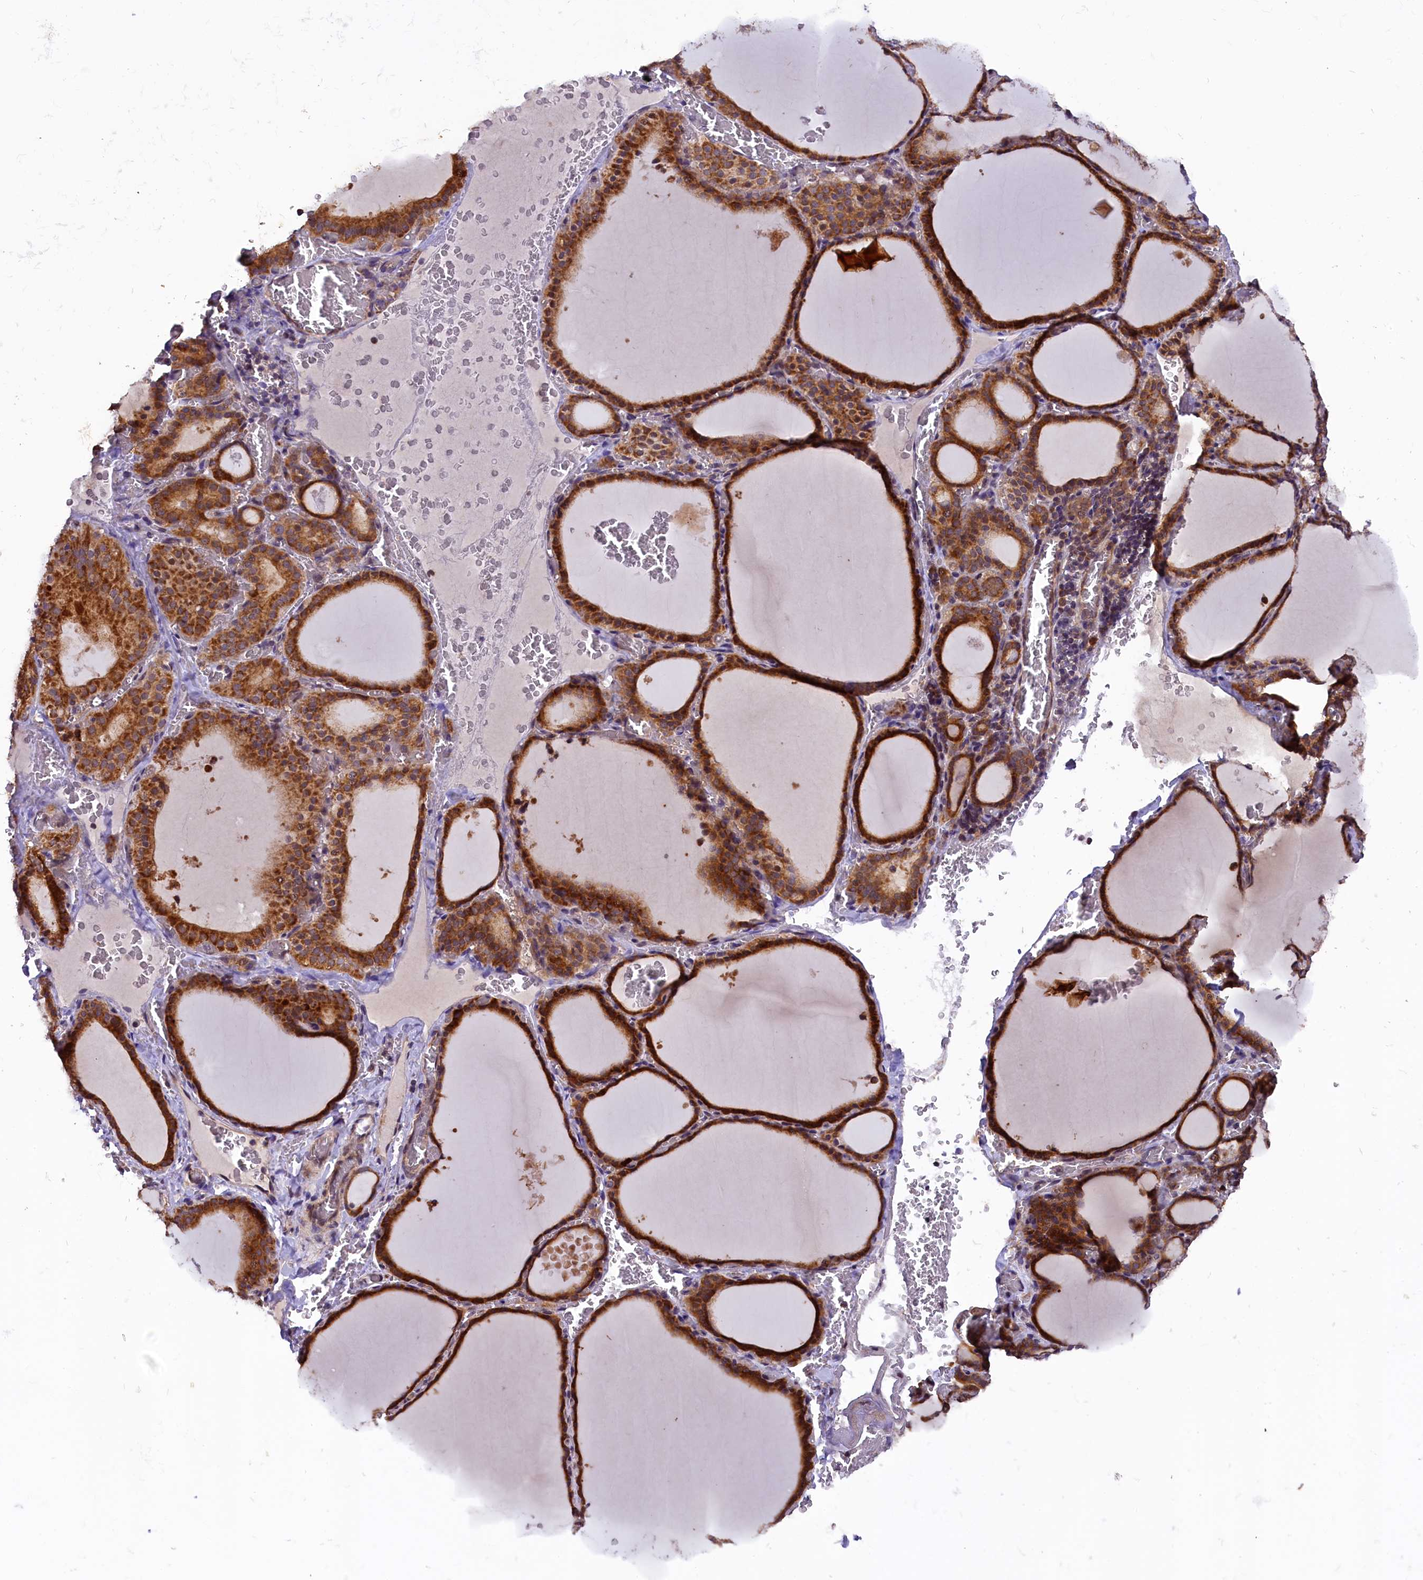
{"staining": {"intensity": "strong", "quantity": ">75%", "location": "cytoplasmic/membranous"}, "tissue": "thyroid gland", "cell_type": "Glandular cells", "image_type": "normal", "snomed": [{"axis": "morphology", "description": "Normal tissue, NOS"}, {"axis": "topography", "description": "Thyroid gland"}], "caption": "The immunohistochemical stain labels strong cytoplasmic/membranous expression in glandular cells of benign thyroid gland. The staining was performed using DAB, with brown indicating positive protein expression. Nuclei are stained blue with hematoxylin.", "gene": "DOHH", "patient": {"sex": "female", "age": 39}}